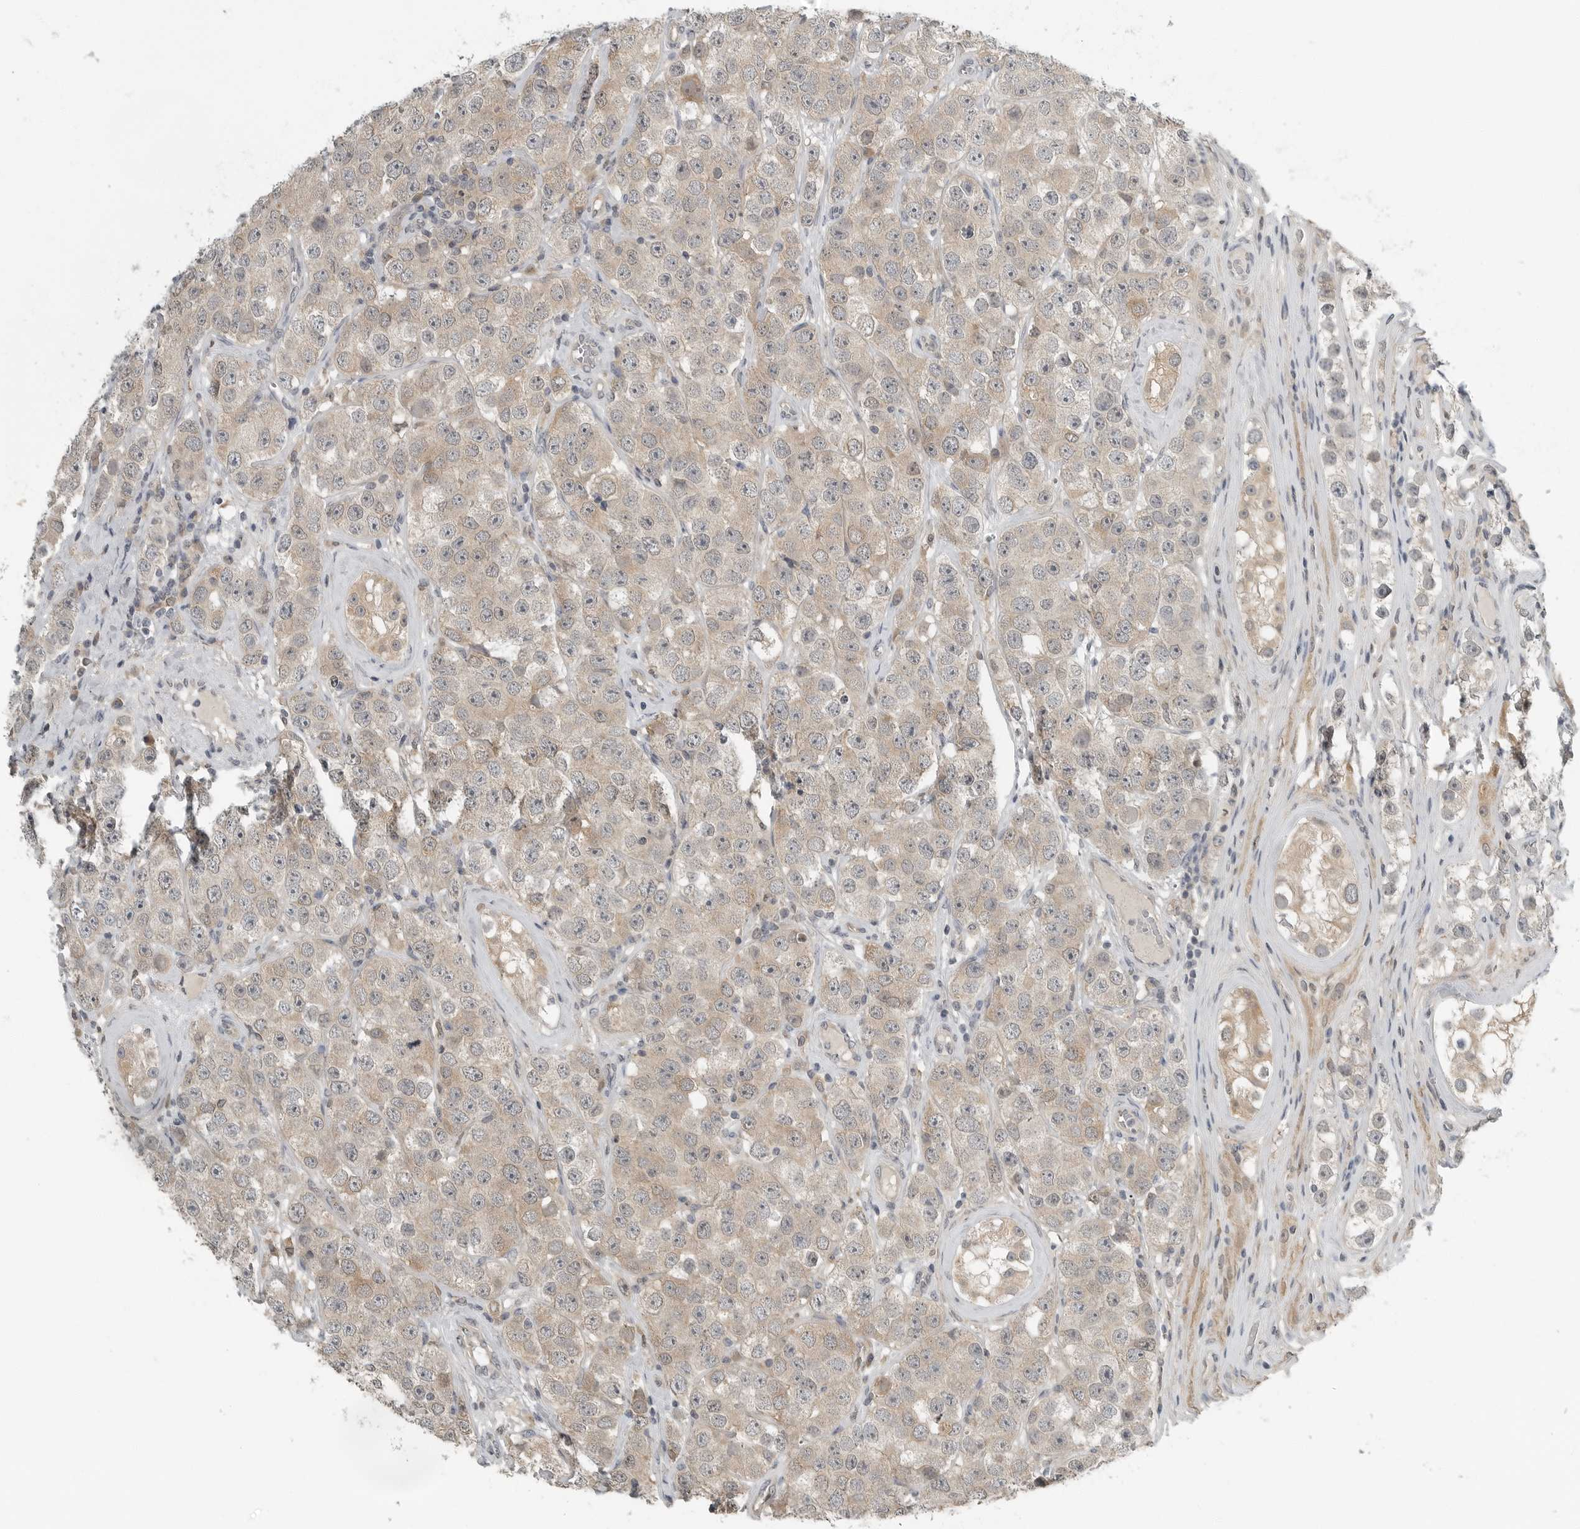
{"staining": {"intensity": "weak", "quantity": ">75%", "location": "cytoplasmic/membranous"}, "tissue": "testis cancer", "cell_type": "Tumor cells", "image_type": "cancer", "snomed": [{"axis": "morphology", "description": "Seminoma, NOS"}, {"axis": "topography", "description": "Testis"}], "caption": "Brown immunohistochemical staining in human testis cancer exhibits weak cytoplasmic/membranous staining in about >75% of tumor cells.", "gene": "KYAT1", "patient": {"sex": "male", "age": 28}}